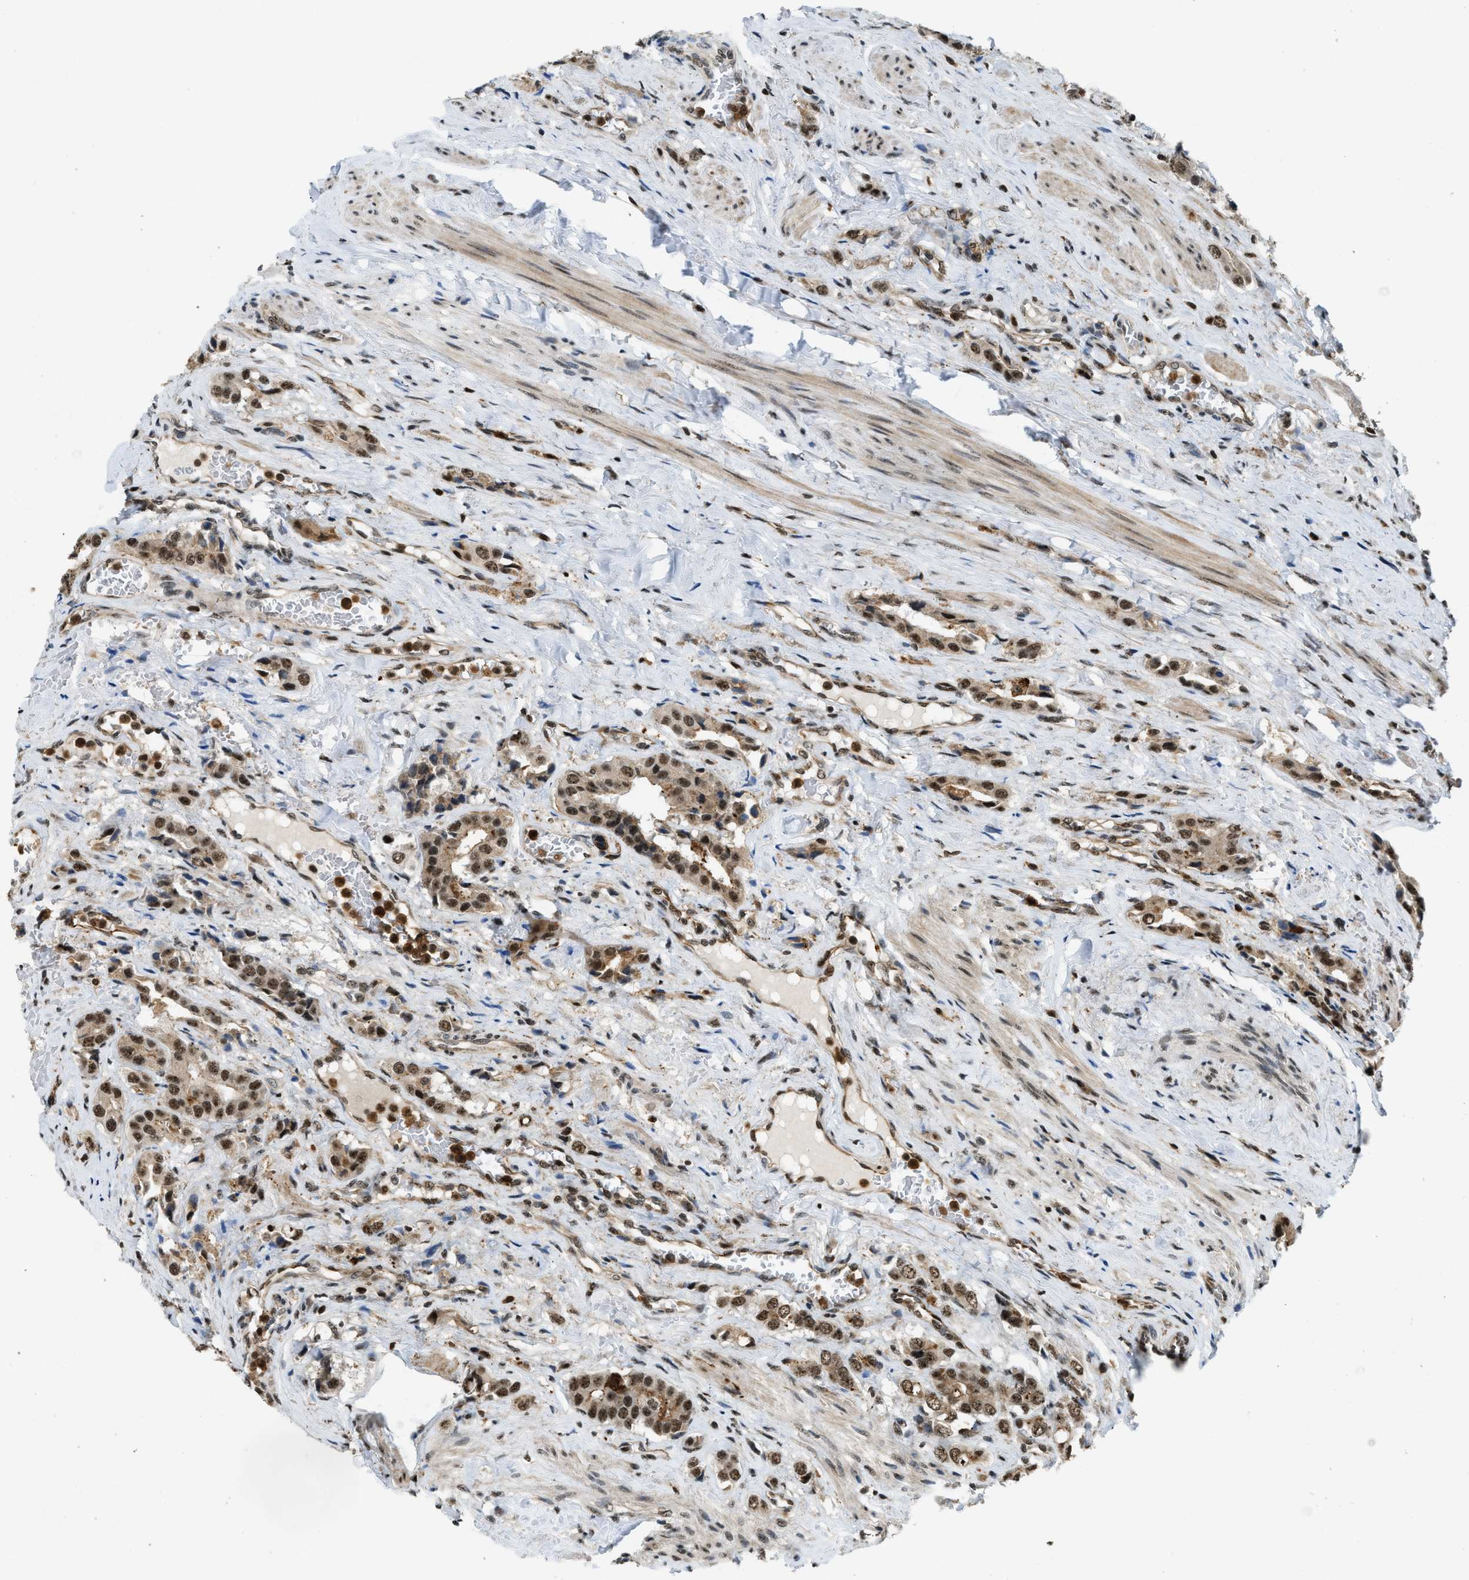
{"staining": {"intensity": "moderate", "quantity": ">75%", "location": "nuclear"}, "tissue": "prostate cancer", "cell_type": "Tumor cells", "image_type": "cancer", "snomed": [{"axis": "morphology", "description": "Adenocarcinoma, High grade"}, {"axis": "topography", "description": "Prostate"}], "caption": "Protein expression analysis of human prostate adenocarcinoma (high-grade) reveals moderate nuclear staining in about >75% of tumor cells. (DAB (3,3'-diaminobenzidine) IHC, brown staining for protein, blue staining for nuclei).", "gene": "E2F1", "patient": {"sex": "male", "age": 52}}